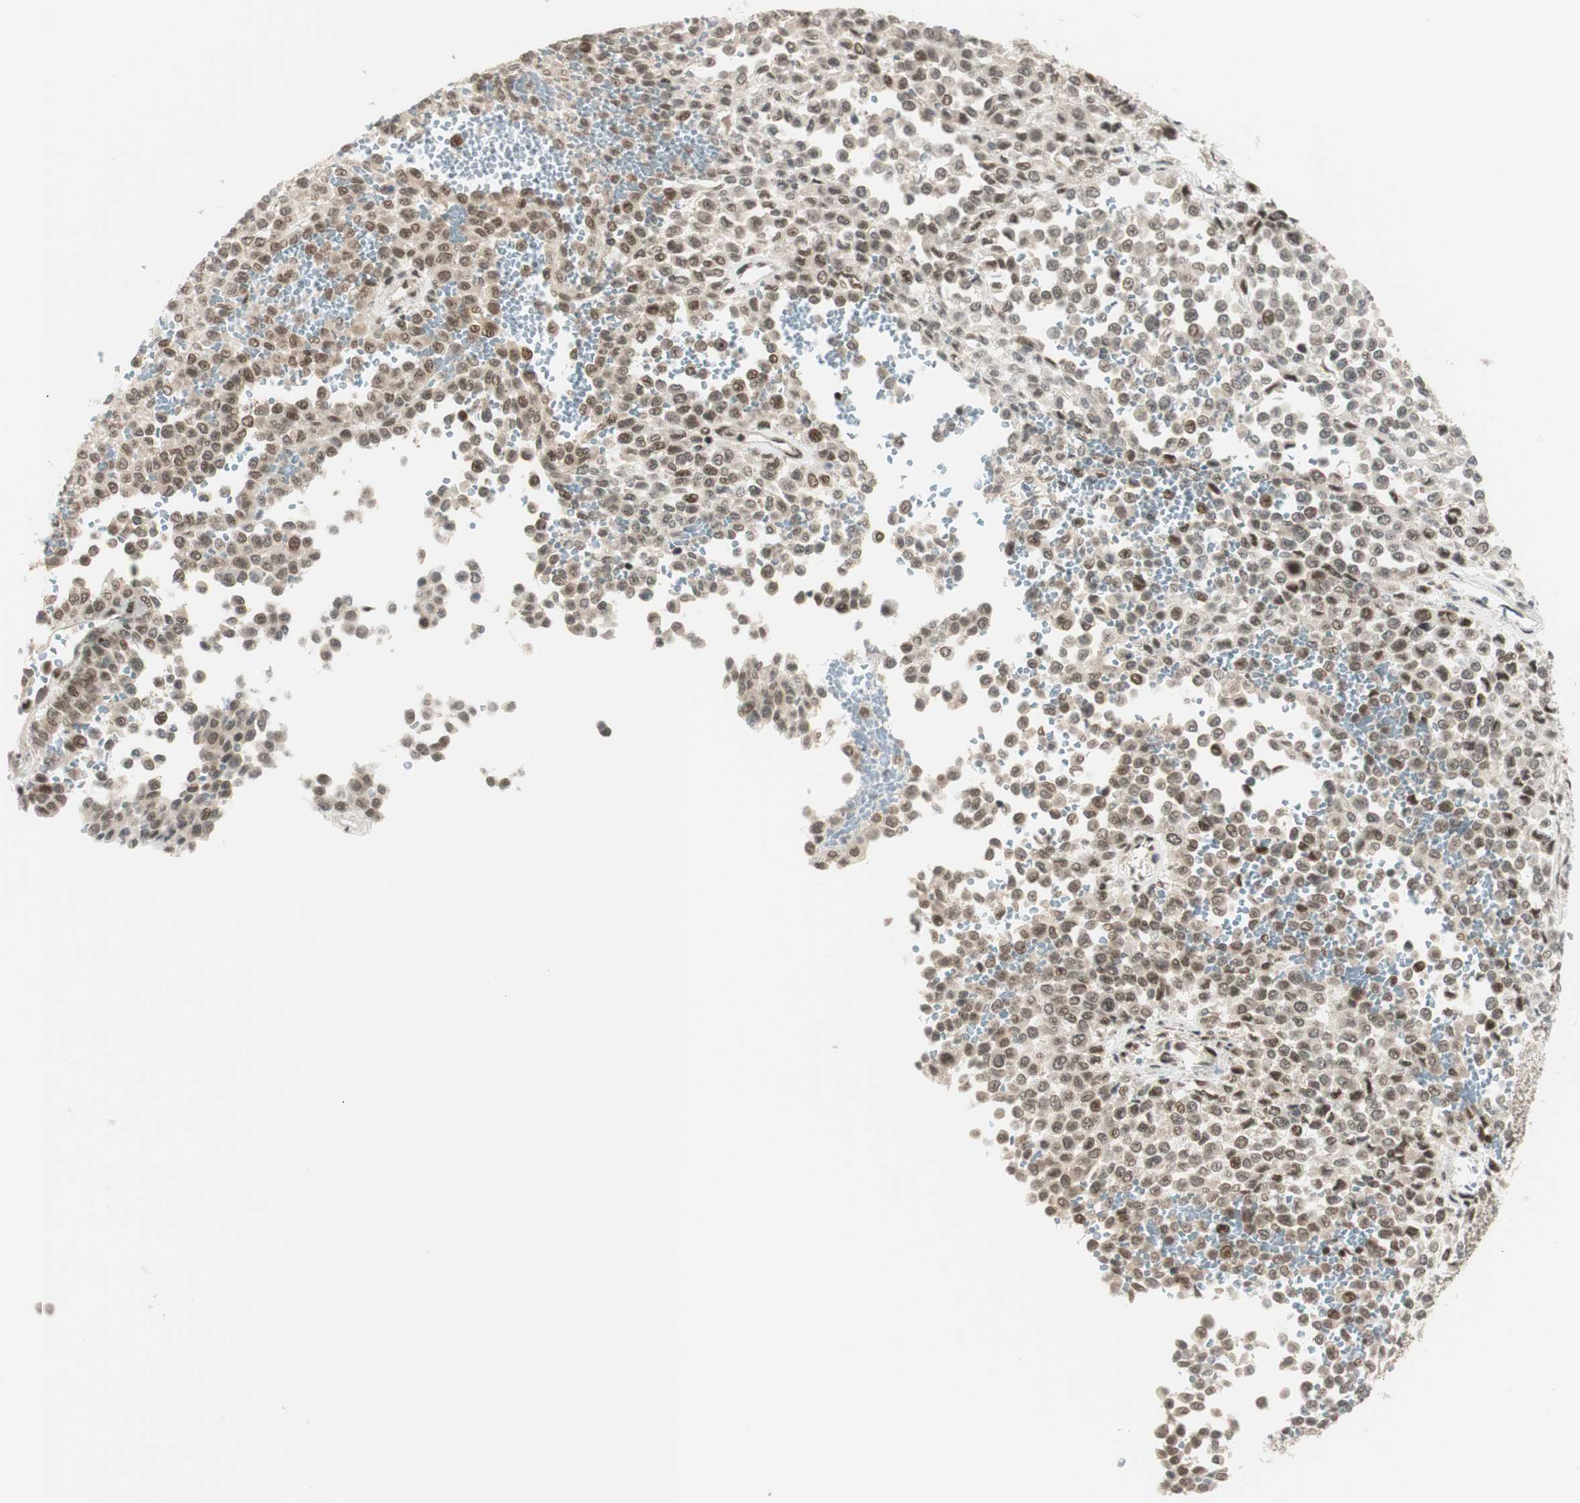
{"staining": {"intensity": "weak", "quantity": ">75%", "location": "cytoplasmic/membranous,nuclear"}, "tissue": "melanoma", "cell_type": "Tumor cells", "image_type": "cancer", "snomed": [{"axis": "morphology", "description": "Malignant melanoma, Metastatic site"}, {"axis": "topography", "description": "Pancreas"}], "caption": "Malignant melanoma (metastatic site) was stained to show a protein in brown. There is low levels of weak cytoplasmic/membranous and nuclear expression in about >75% of tumor cells.", "gene": "BRMS1", "patient": {"sex": "female", "age": 30}}